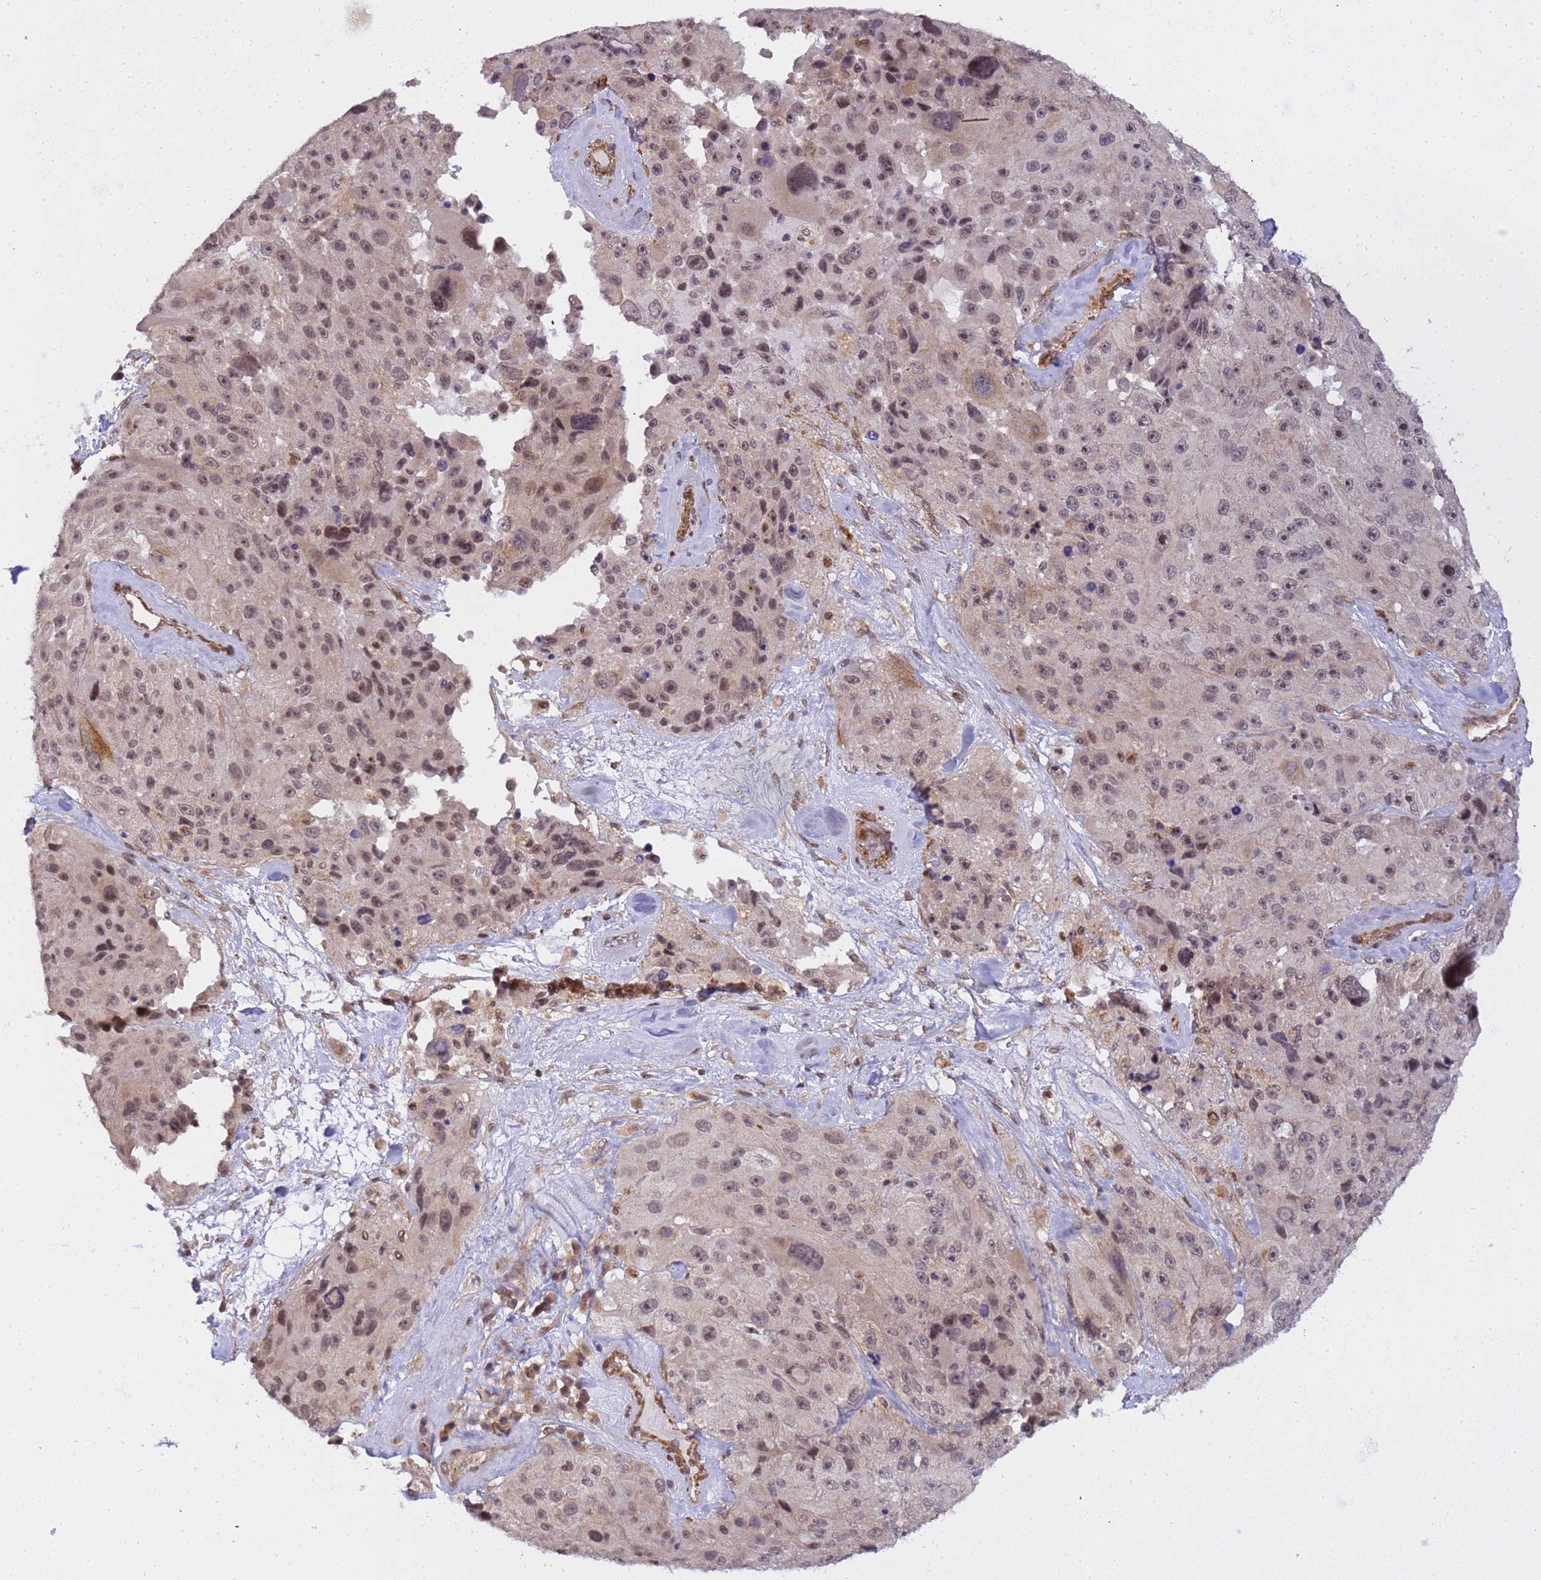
{"staining": {"intensity": "weak", "quantity": "25%-75%", "location": "nuclear"}, "tissue": "melanoma", "cell_type": "Tumor cells", "image_type": "cancer", "snomed": [{"axis": "morphology", "description": "Malignant melanoma, Metastatic site"}, {"axis": "topography", "description": "Lymph node"}], "caption": "An image of human malignant melanoma (metastatic site) stained for a protein demonstrates weak nuclear brown staining in tumor cells.", "gene": "EMC2", "patient": {"sex": "male", "age": 62}}